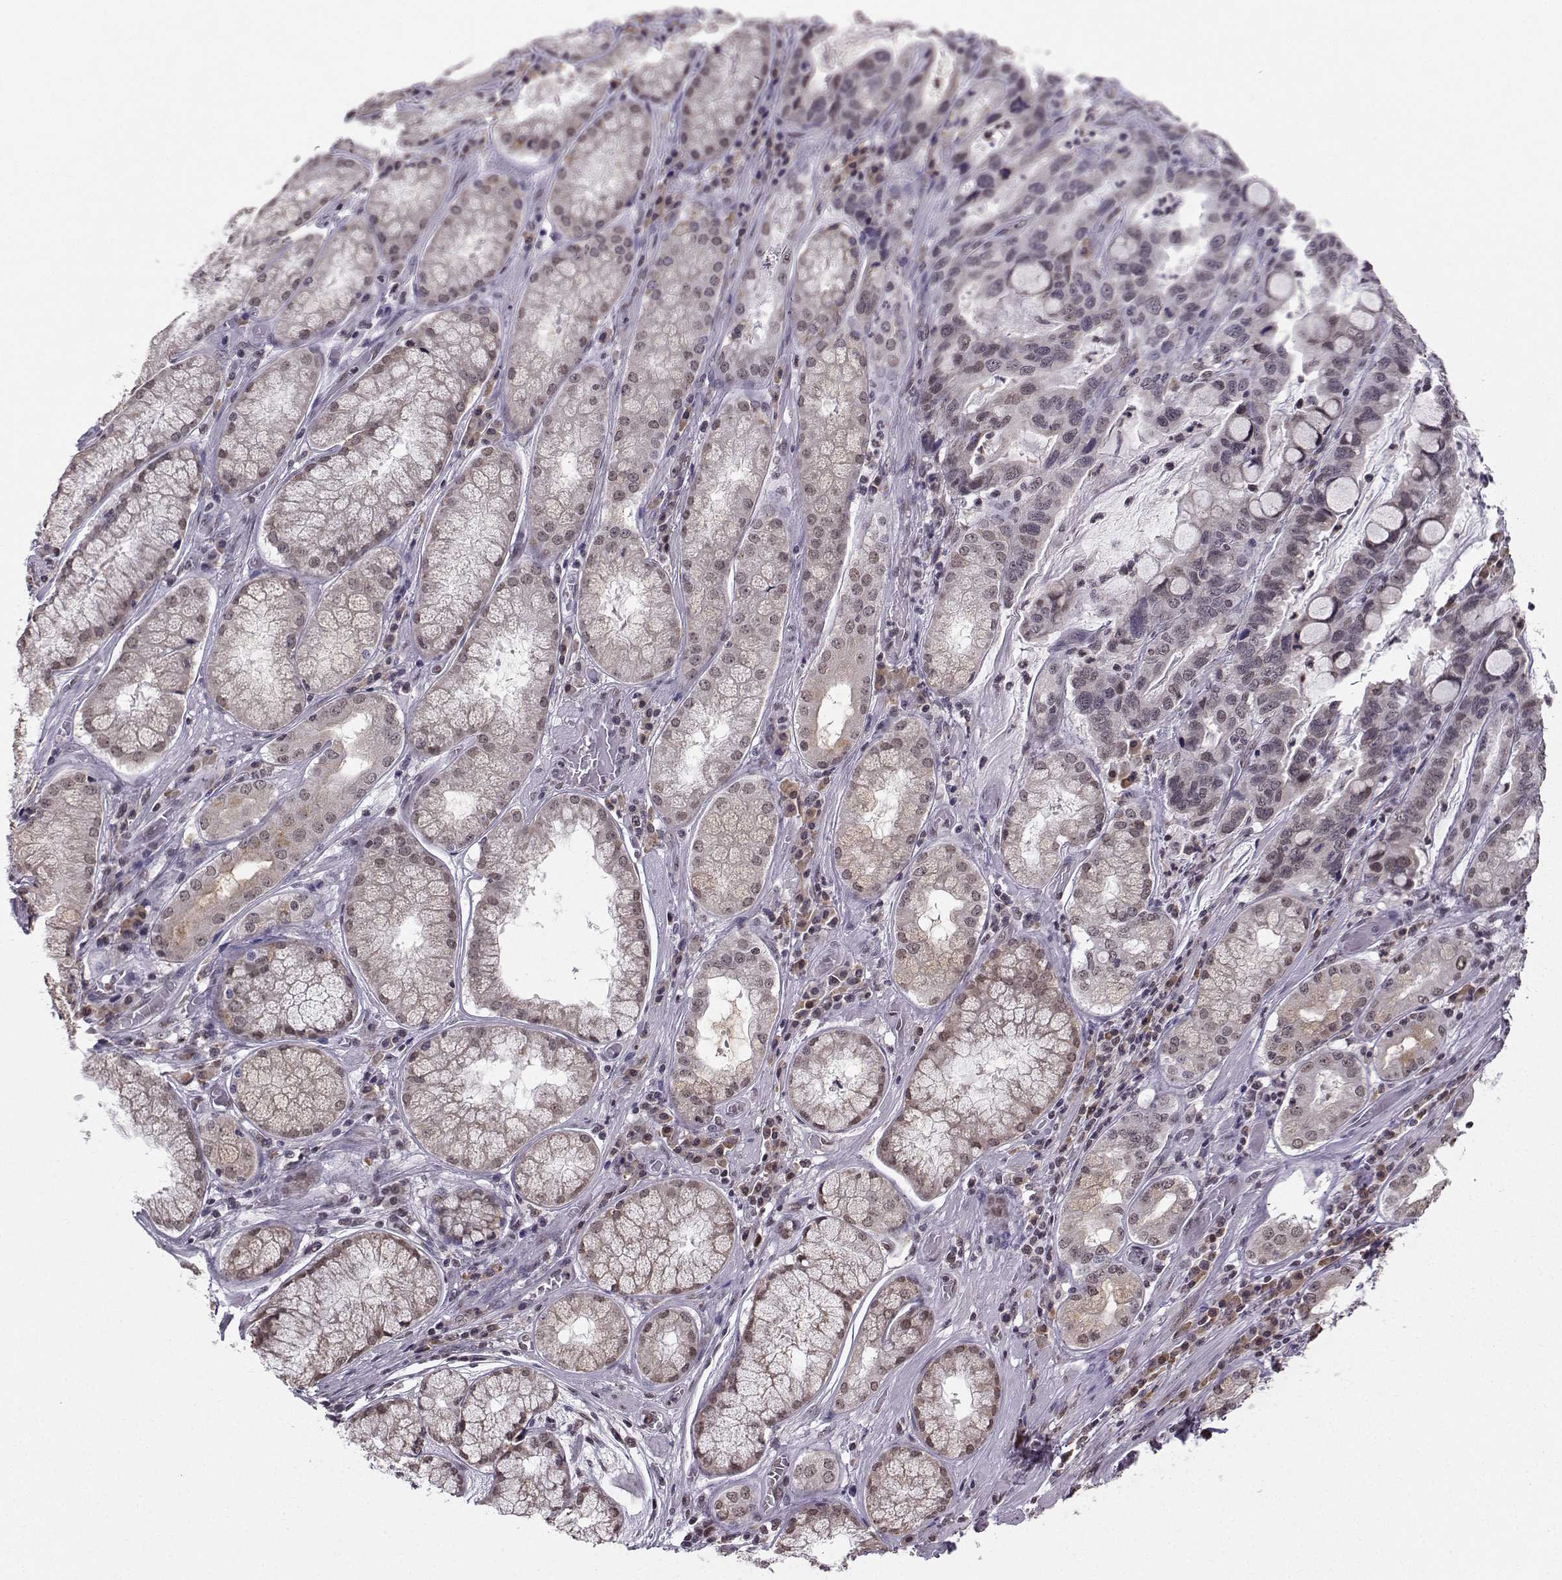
{"staining": {"intensity": "negative", "quantity": "none", "location": "none"}, "tissue": "stomach cancer", "cell_type": "Tumor cells", "image_type": "cancer", "snomed": [{"axis": "morphology", "description": "Adenocarcinoma, NOS"}, {"axis": "topography", "description": "Stomach, lower"}], "caption": "Micrograph shows no protein positivity in tumor cells of stomach cancer (adenocarcinoma) tissue.", "gene": "EZH1", "patient": {"sex": "female", "age": 76}}